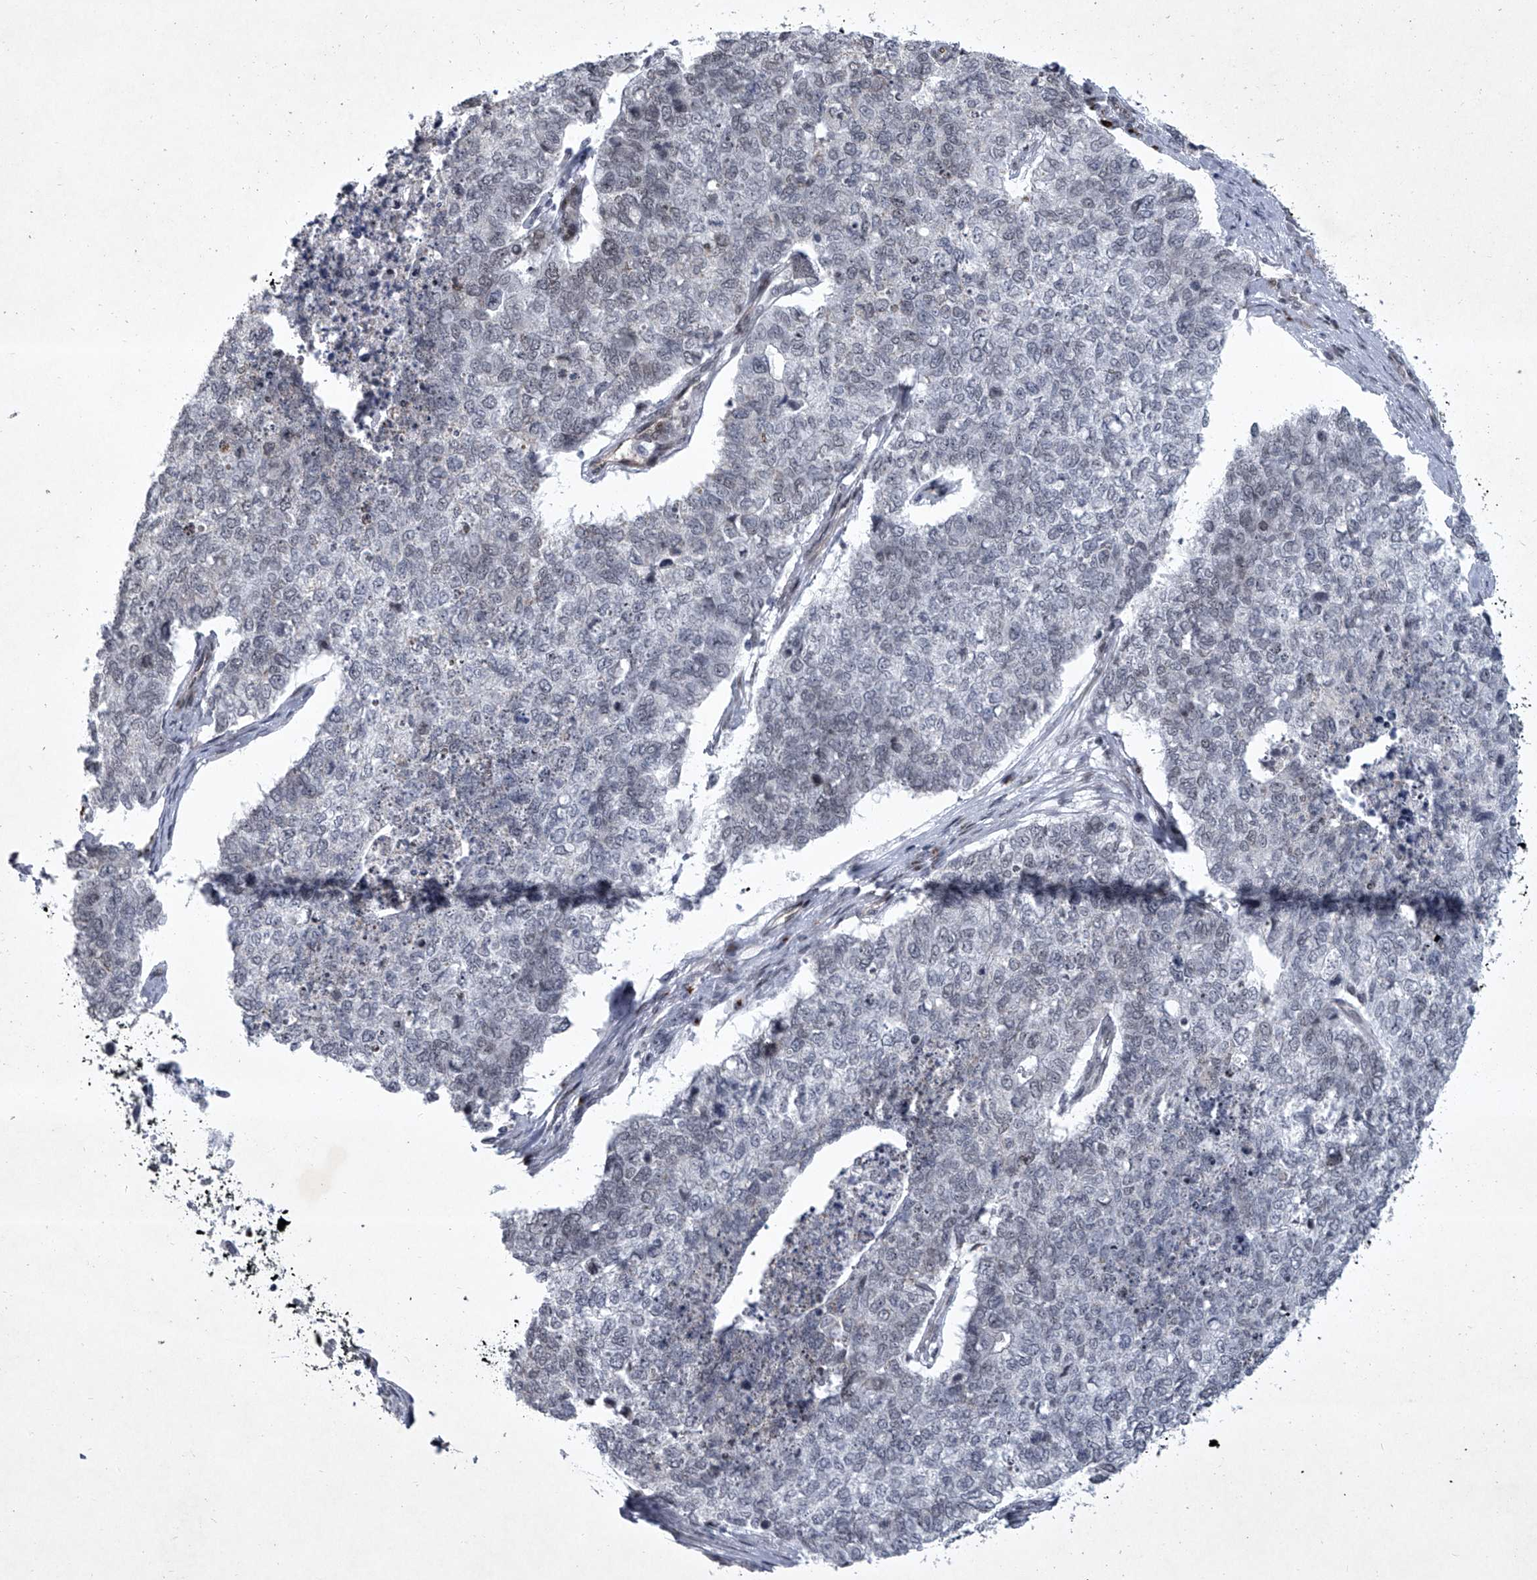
{"staining": {"intensity": "negative", "quantity": "none", "location": "none"}, "tissue": "cervical cancer", "cell_type": "Tumor cells", "image_type": "cancer", "snomed": [{"axis": "morphology", "description": "Squamous cell carcinoma, NOS"}, {"axis": "topography", "description": "Cervix"}], "caption": "The micrograph demonstrates no staining of tumor cells in cervical squamous cell carcinoma.", "gene": "MLLT1", "patient": {"sex": "female", "age": 63}}